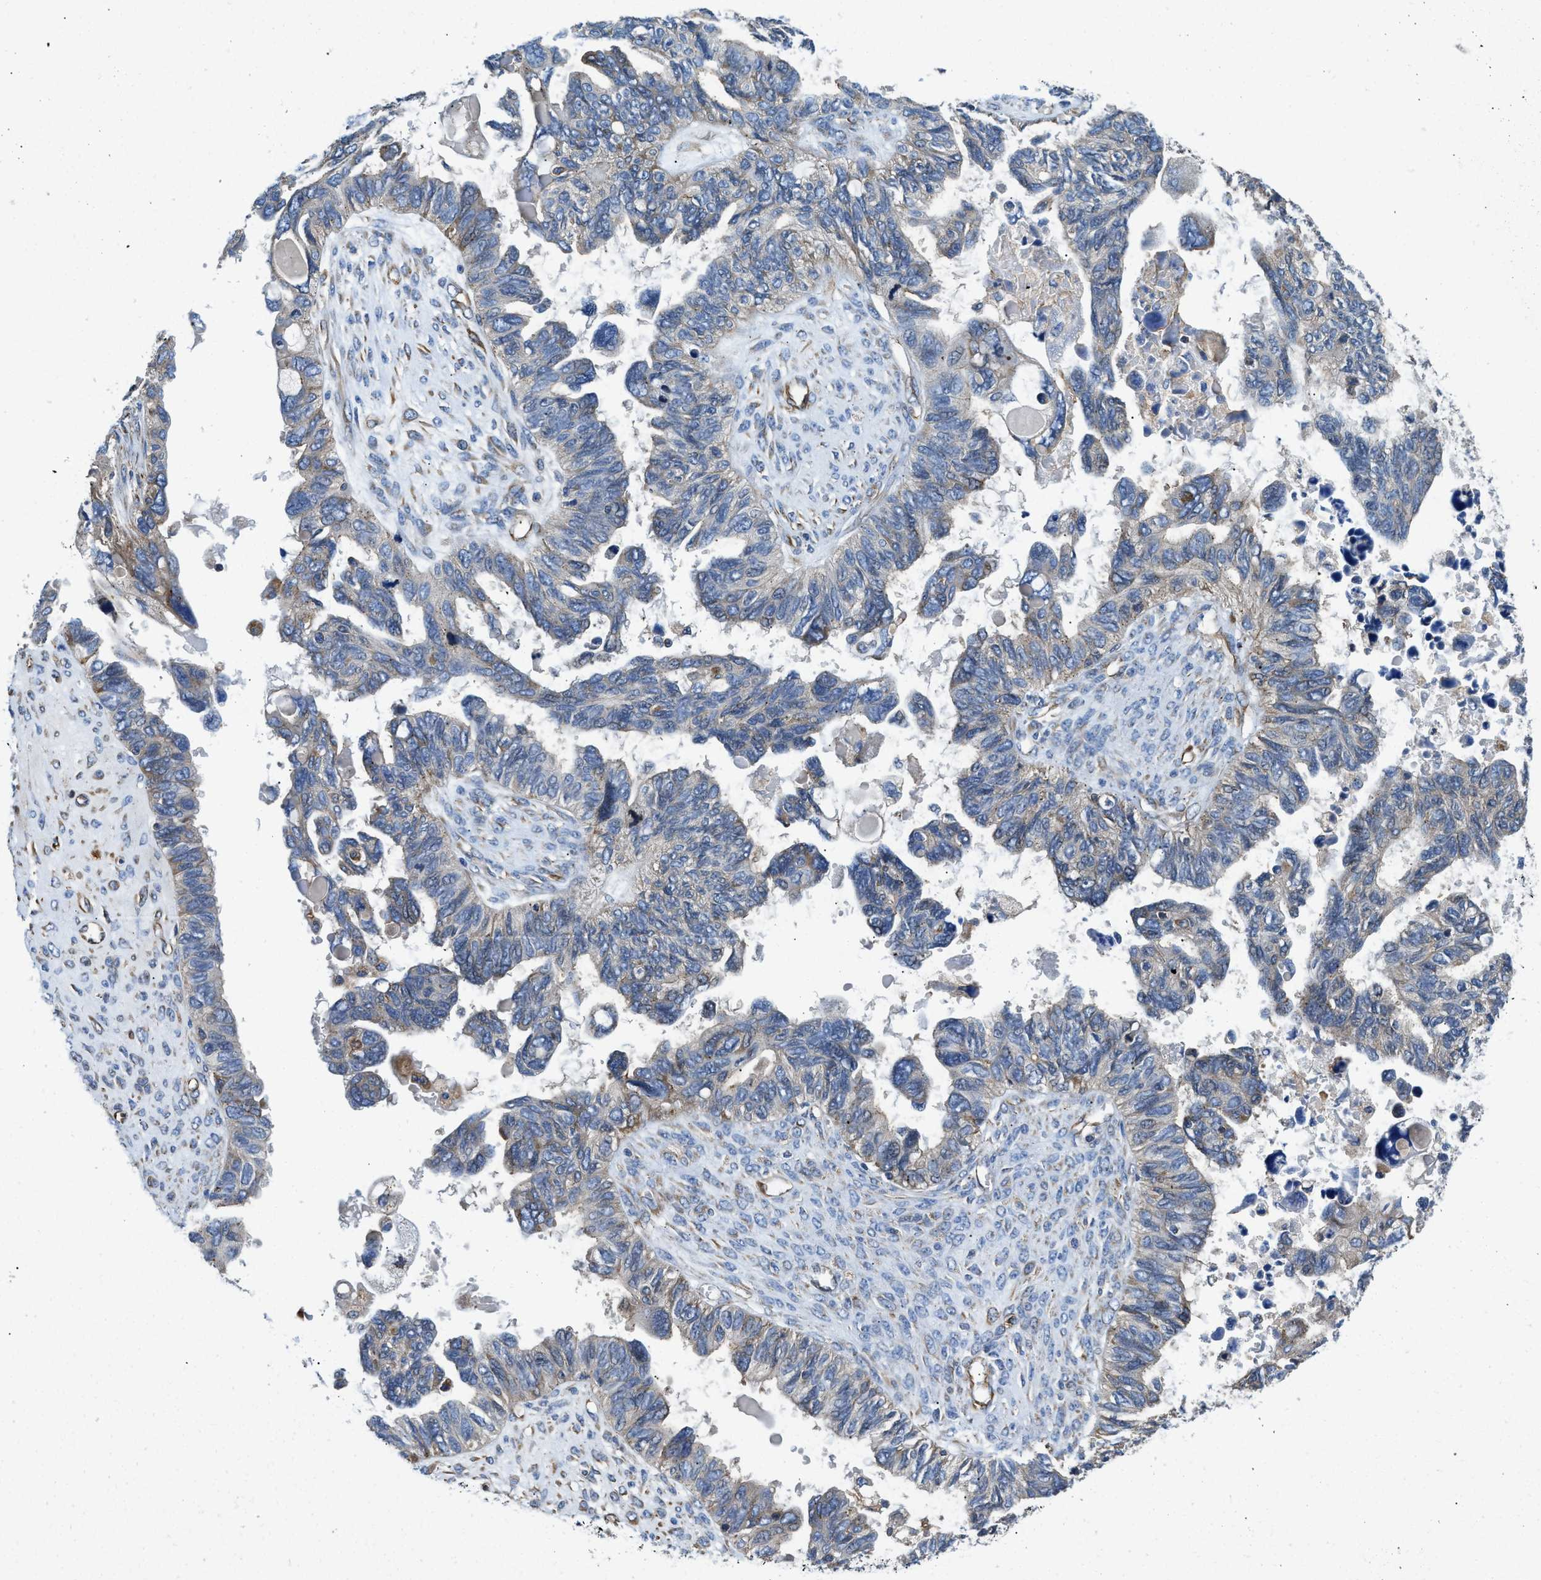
{"staining": {"intensity": "negative", "quantity": "none", "location": "none"}, "tissue": "ovarian cancer", "cell_type": "Tumor cells", "image_type": "cancer", "snomed": [{"axis": "morphology", "description": "Cystadenocarcinoma, serous, NOS"}, {"axis": "topography", "description": "Ovary"}], "caption": "Immunohistochemical staining of ovarian cancer reveals no significant staining in tumor cells.", "gene": "HSD17B12", "patient": {"sex": "female", "age": 79}}